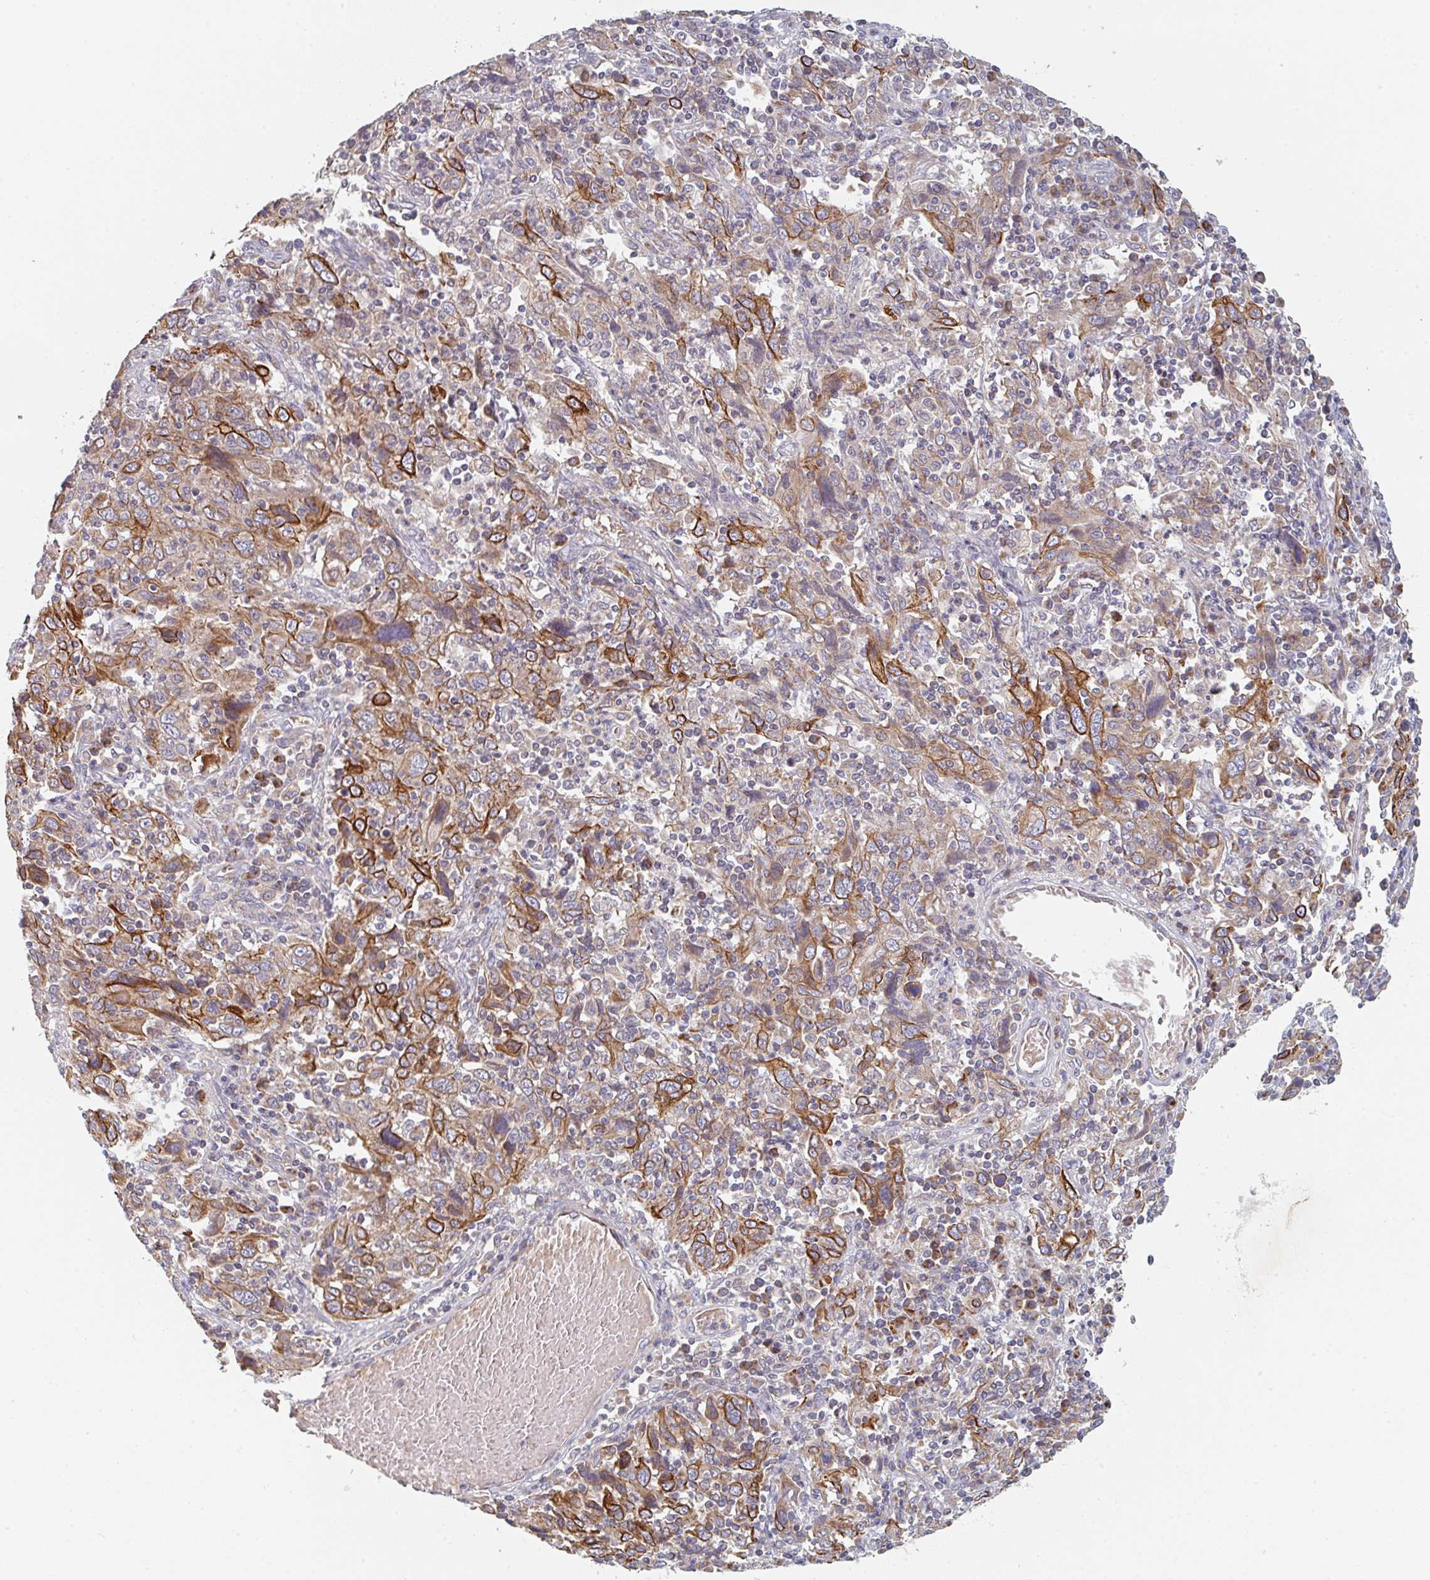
{"staining": {"intensity": "moderate", "quantity": "25%-75%", "location": "cytoplasmic/membranous"}, "tissue": "cervical cancer", "cell_type": "Tumor cells", "image_type": "cancer", "snomed": [{"axis": "morphology", "description": "Squamous cell carcinoma, NOS"}, {"axis": "topography", "description": "Cervix"}], "caption": "Protein analysis of cervical cancer tissue shows moderate cytoplasmic/membranous staining in approximately 25%-75% of tumor cells. Using DAB (brown) and hematoxylin (blue) stains, captured at high magnification using brightfield microscopy.", "gene": "ELOVL1", "patient": {"sex": "female", "age": 46}}